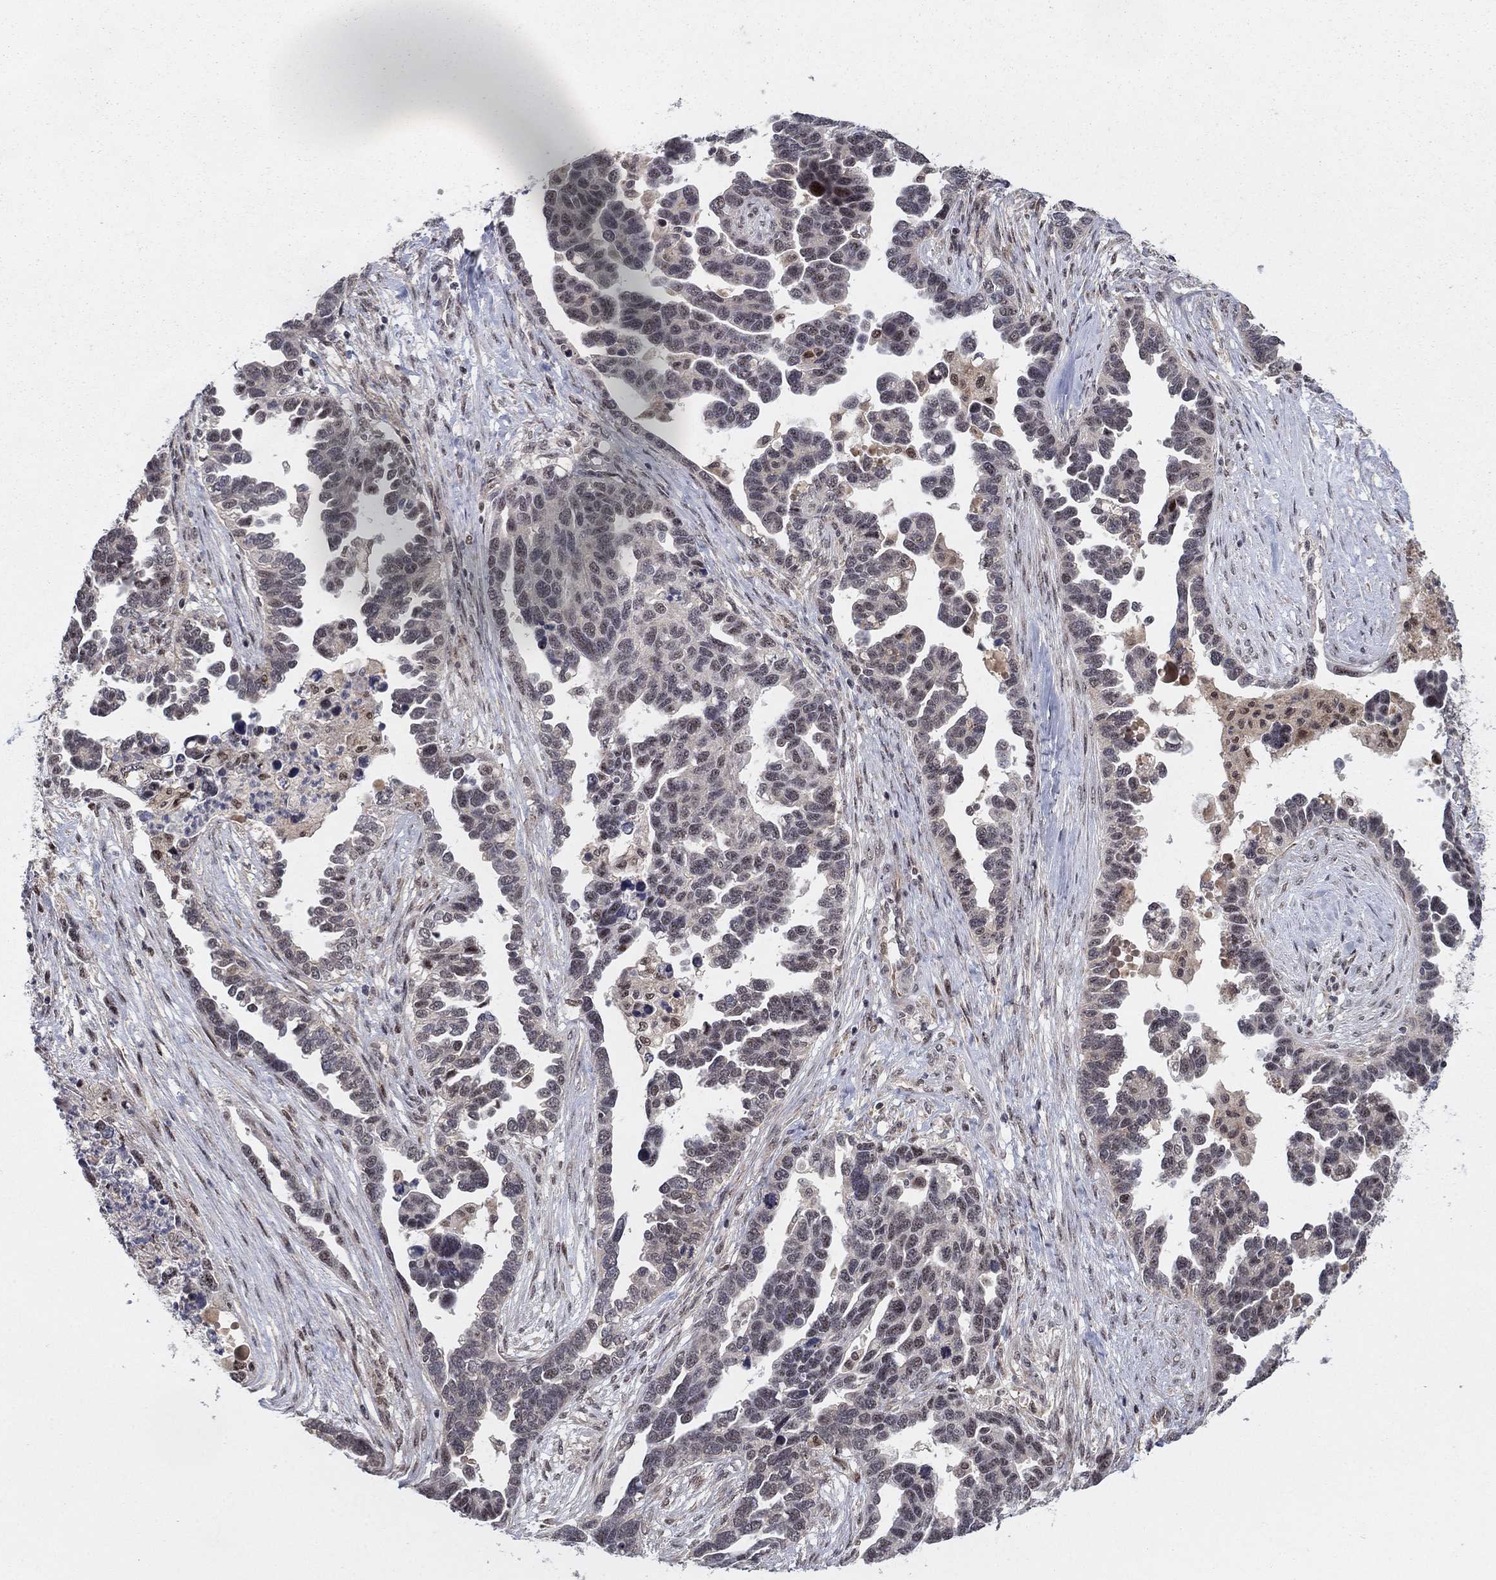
{"staining": {"intensity": "negative", "quantity": "none", "location": "none"}, "tissue": "ovarian cancer", "cell_type": "Tumor cells", "image_type": "cancer", "snomed": [{"axis": "morphology", "description": "Cystadenocarcinoma, serous, NOS"}, {"axis": "topography", "description": "Ovary"}], "caption": "This is a micrograph of immunohistochemistry staining of serous cystadenocarcinoma (ovarian), which shows no staining in tumor cells.", "gene": "ZNF395", "patient": {"sex": "female", "age": 54}}